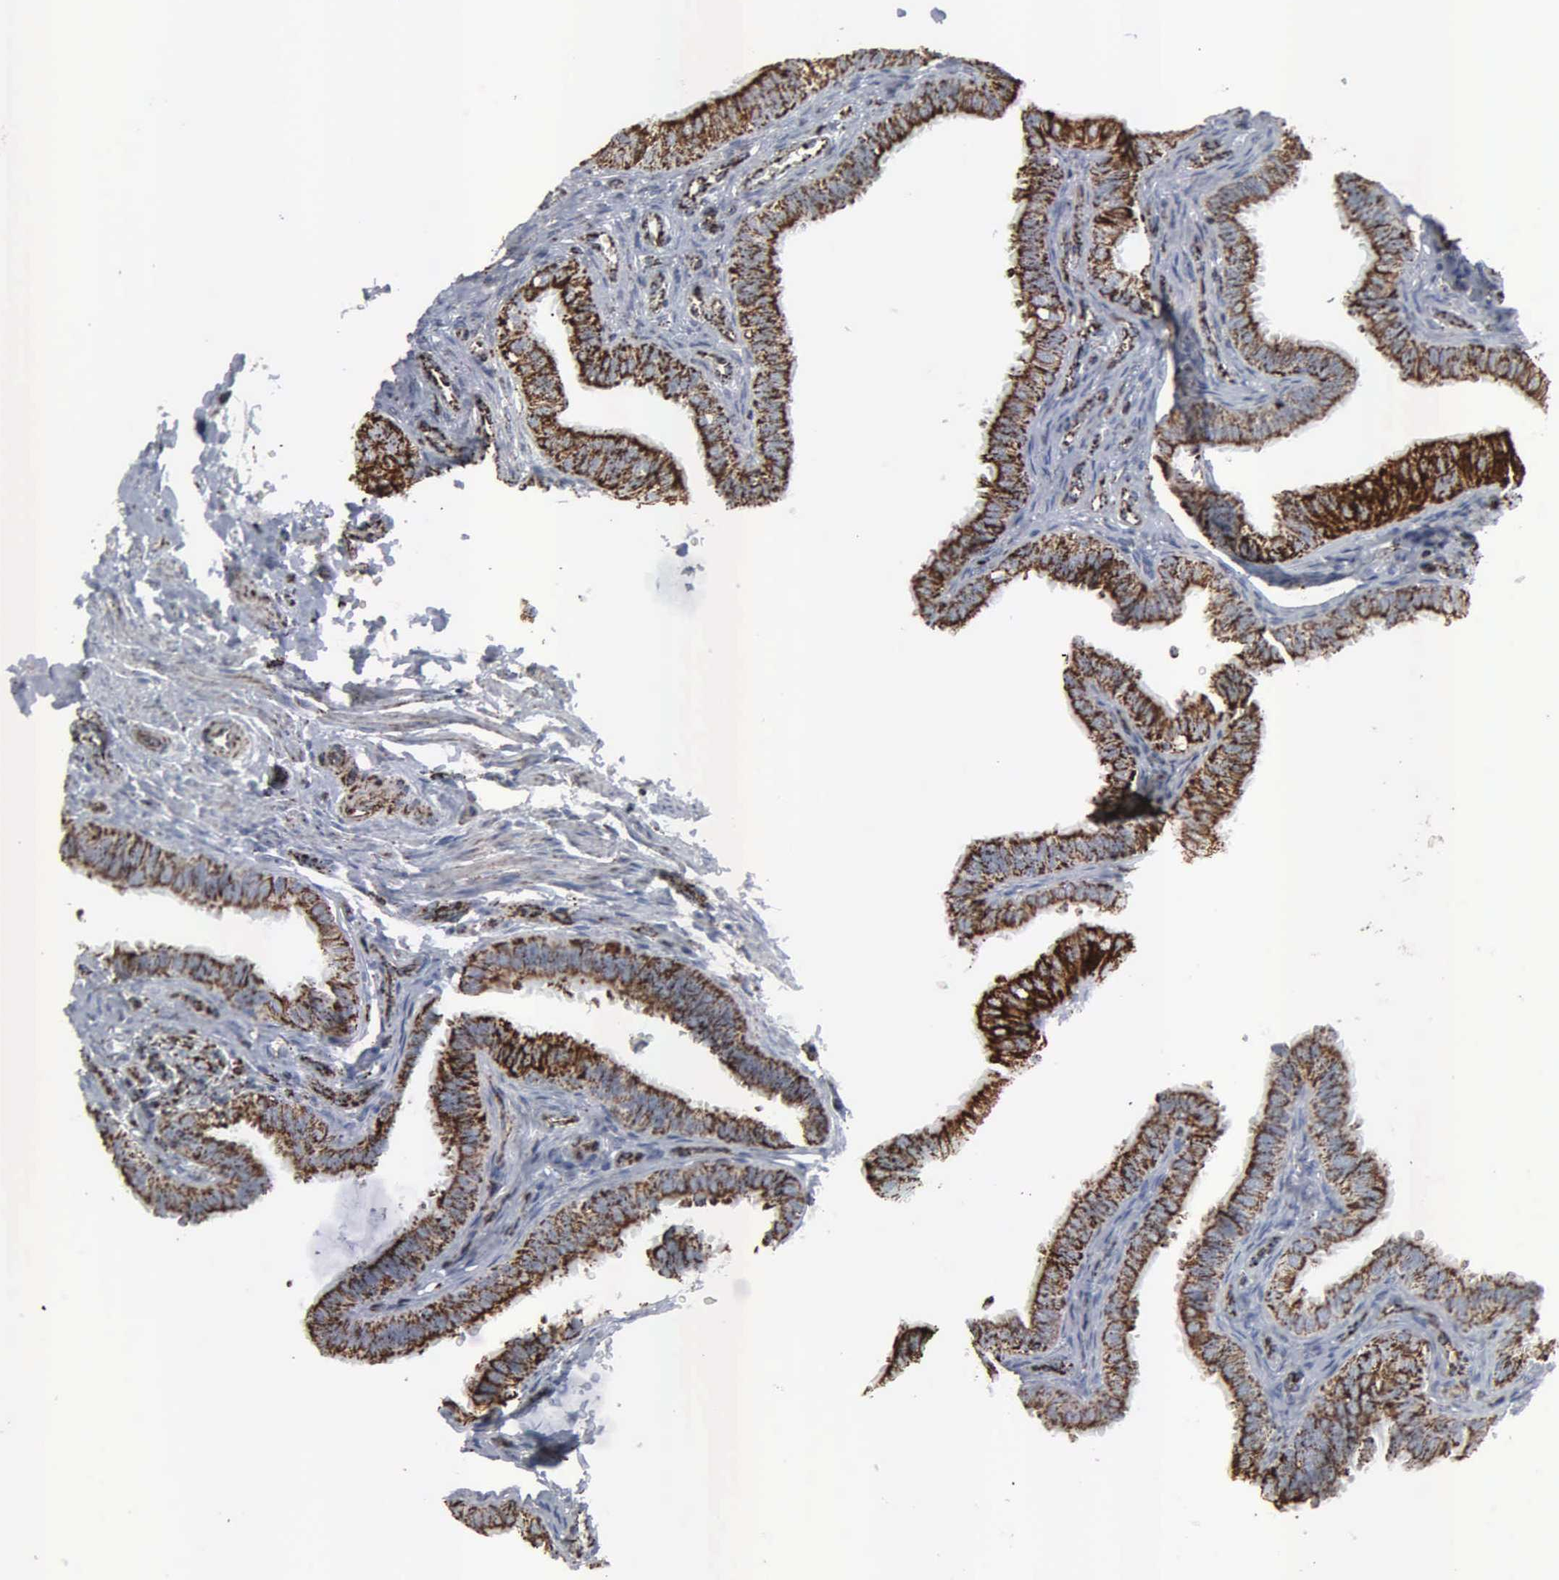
{"staining": {"intensity": "strong", "quantity": ">75%", "location": "cytoplasmic/membranous"}, "tissue": "fallopian tube", "cell_type": "Glandular cells", "image_type": "normal", "snomed": [{"axis": "morphology", "description": "Normal tissue, NOS"}, {"axis": "topography", "description": "Fallopian tube"}], "caption": "About >75% of glandular cells in normal fallopian tube demonstrate strong cytoplasmic/membranous protein expression as visualized by brown immunohistochemical staining.", "gene": "HSPA9", "patient": {"sex": "female", "age": 42}}